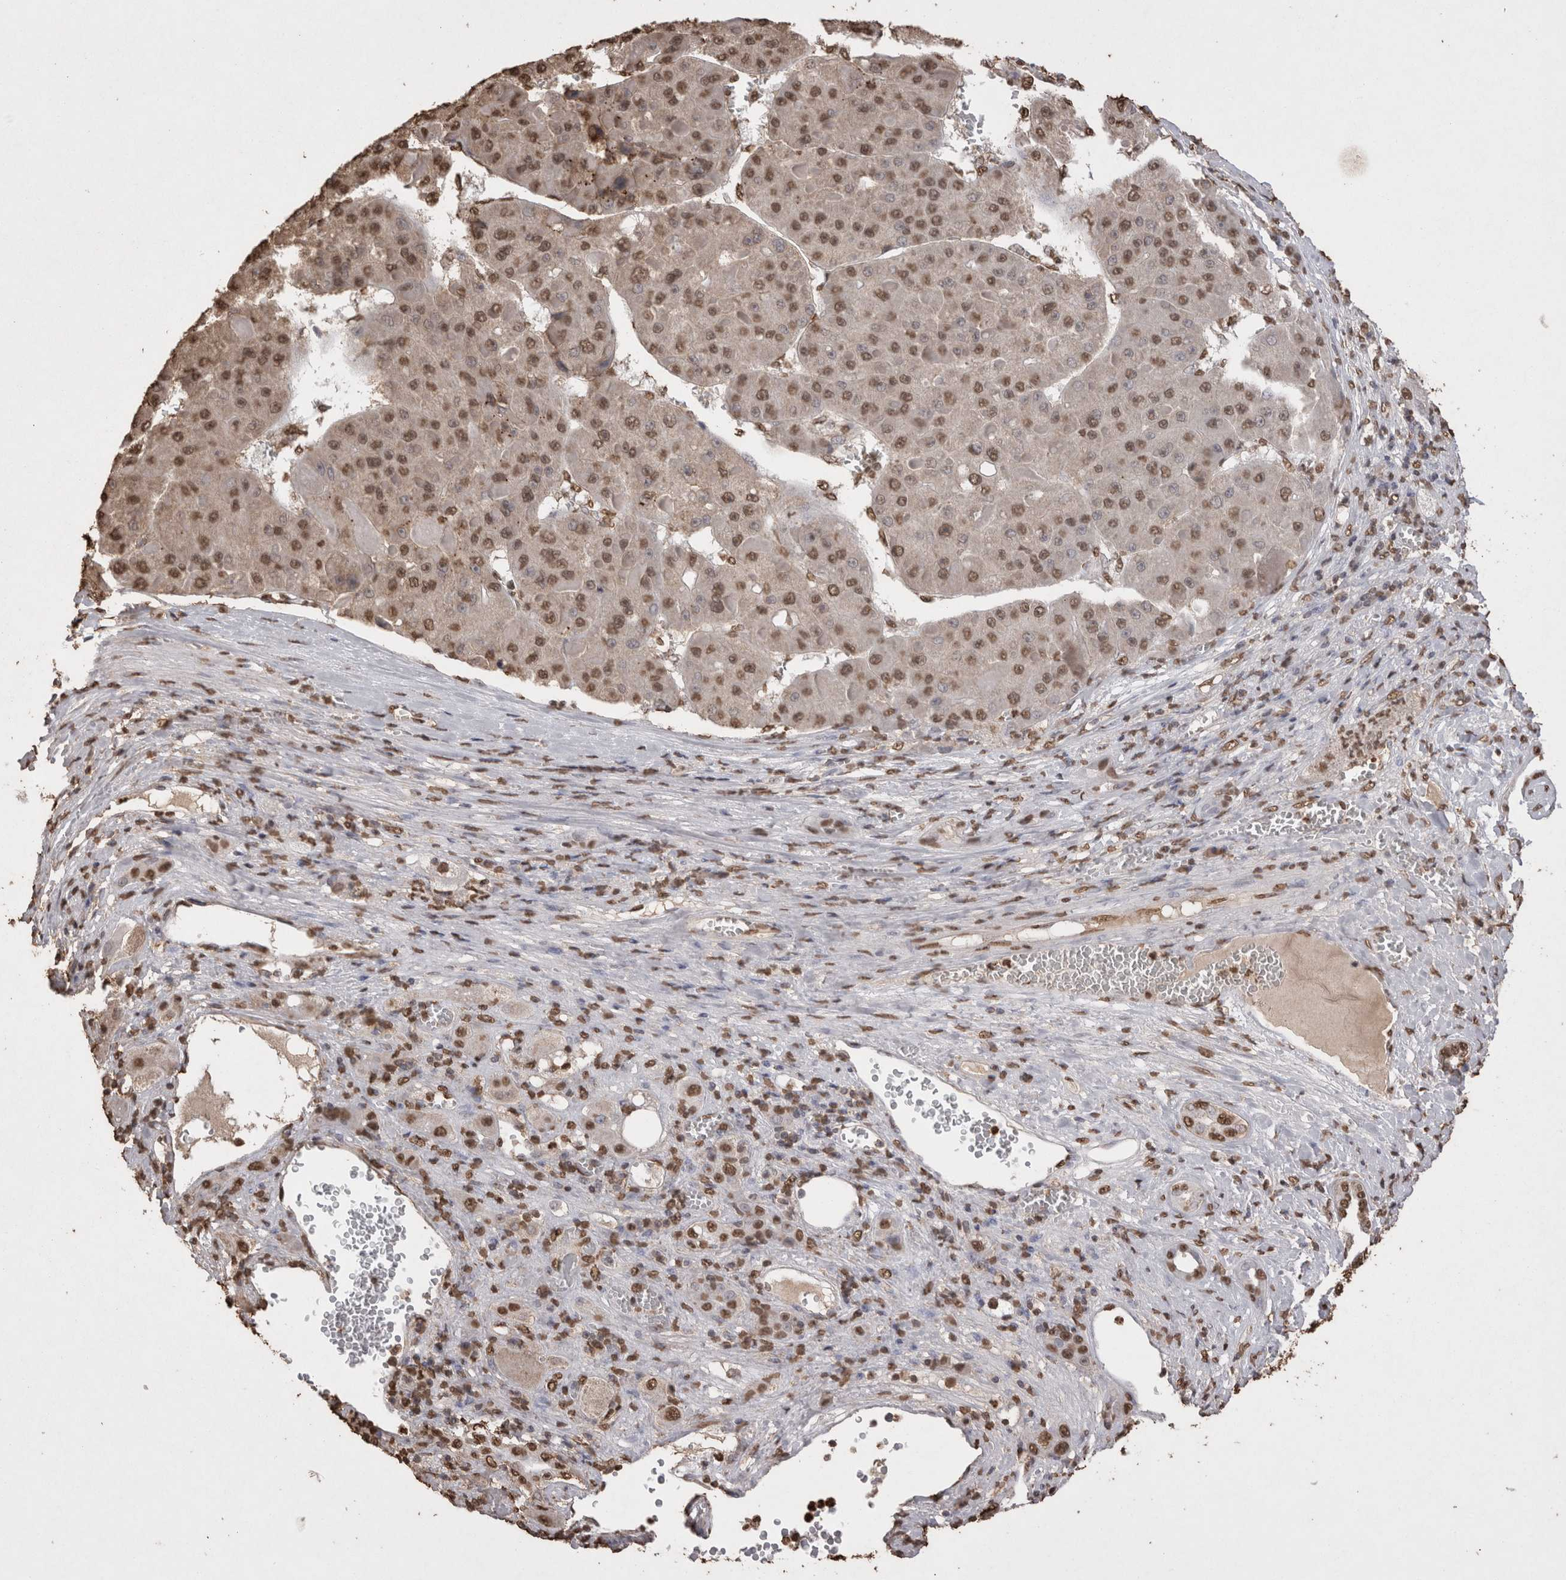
{"staining": {"intensity": "moderate", "quantity": ">75%", "location": "nuclear"}, "tissue": "liver cancer", "cell_type": "Tumor cells", "image_type": "cancer", "snomed": [{"axis": "morphology", "description": "Carcinoma, Hepatocellular, NOS"}, {"axis": "topography", "description": "Liver"}], "caption": "Immunohistochemical staining of liver cancer (hepatocellular carcinoma) reveals medium levels of moderate nuclear protein expression in approximately >75% of tumor cells.", "gene": "POU5F1", "patient": {"sex": "female", "age": 73}}